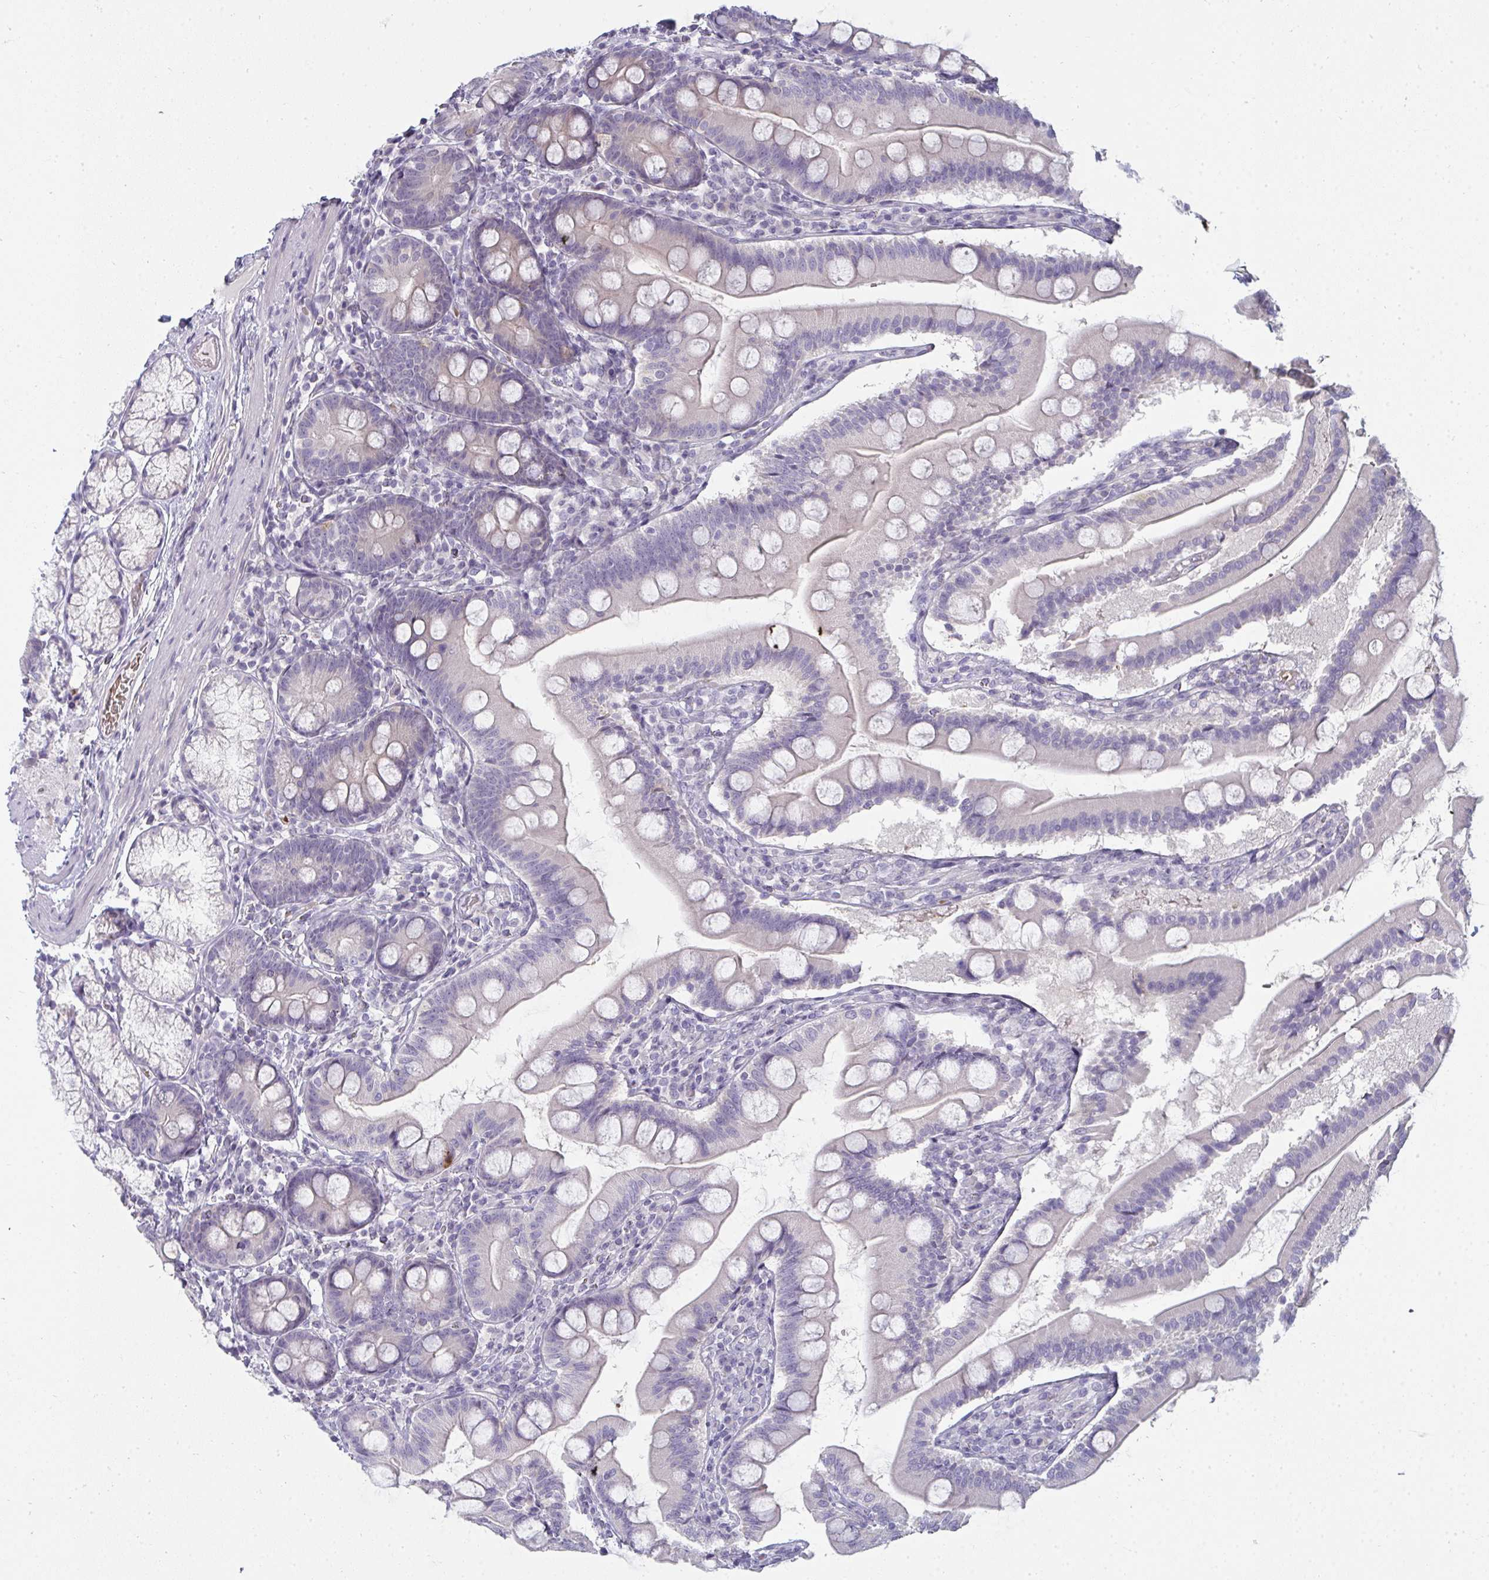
{"staining": {"intensity": "weak", "quantity": "<25%", "location": "cytoplasmic/membranous"}, "tissue": "duodenum", "cell_type": "Glandular cells", "image_type": "normal", "snomed": [{"axis": "morphology", "description": "Normal tissue, NOS"}, {"axis": "topography", "description": "Duodenum"}], "caption": "IHC histopathology image of unremarkable duodenum: human duodenum stained with DAB exhibits no significant protein positivity in glandular cells.", "gene": "SHB", "patient": {"sex": "female", "age": 67}}